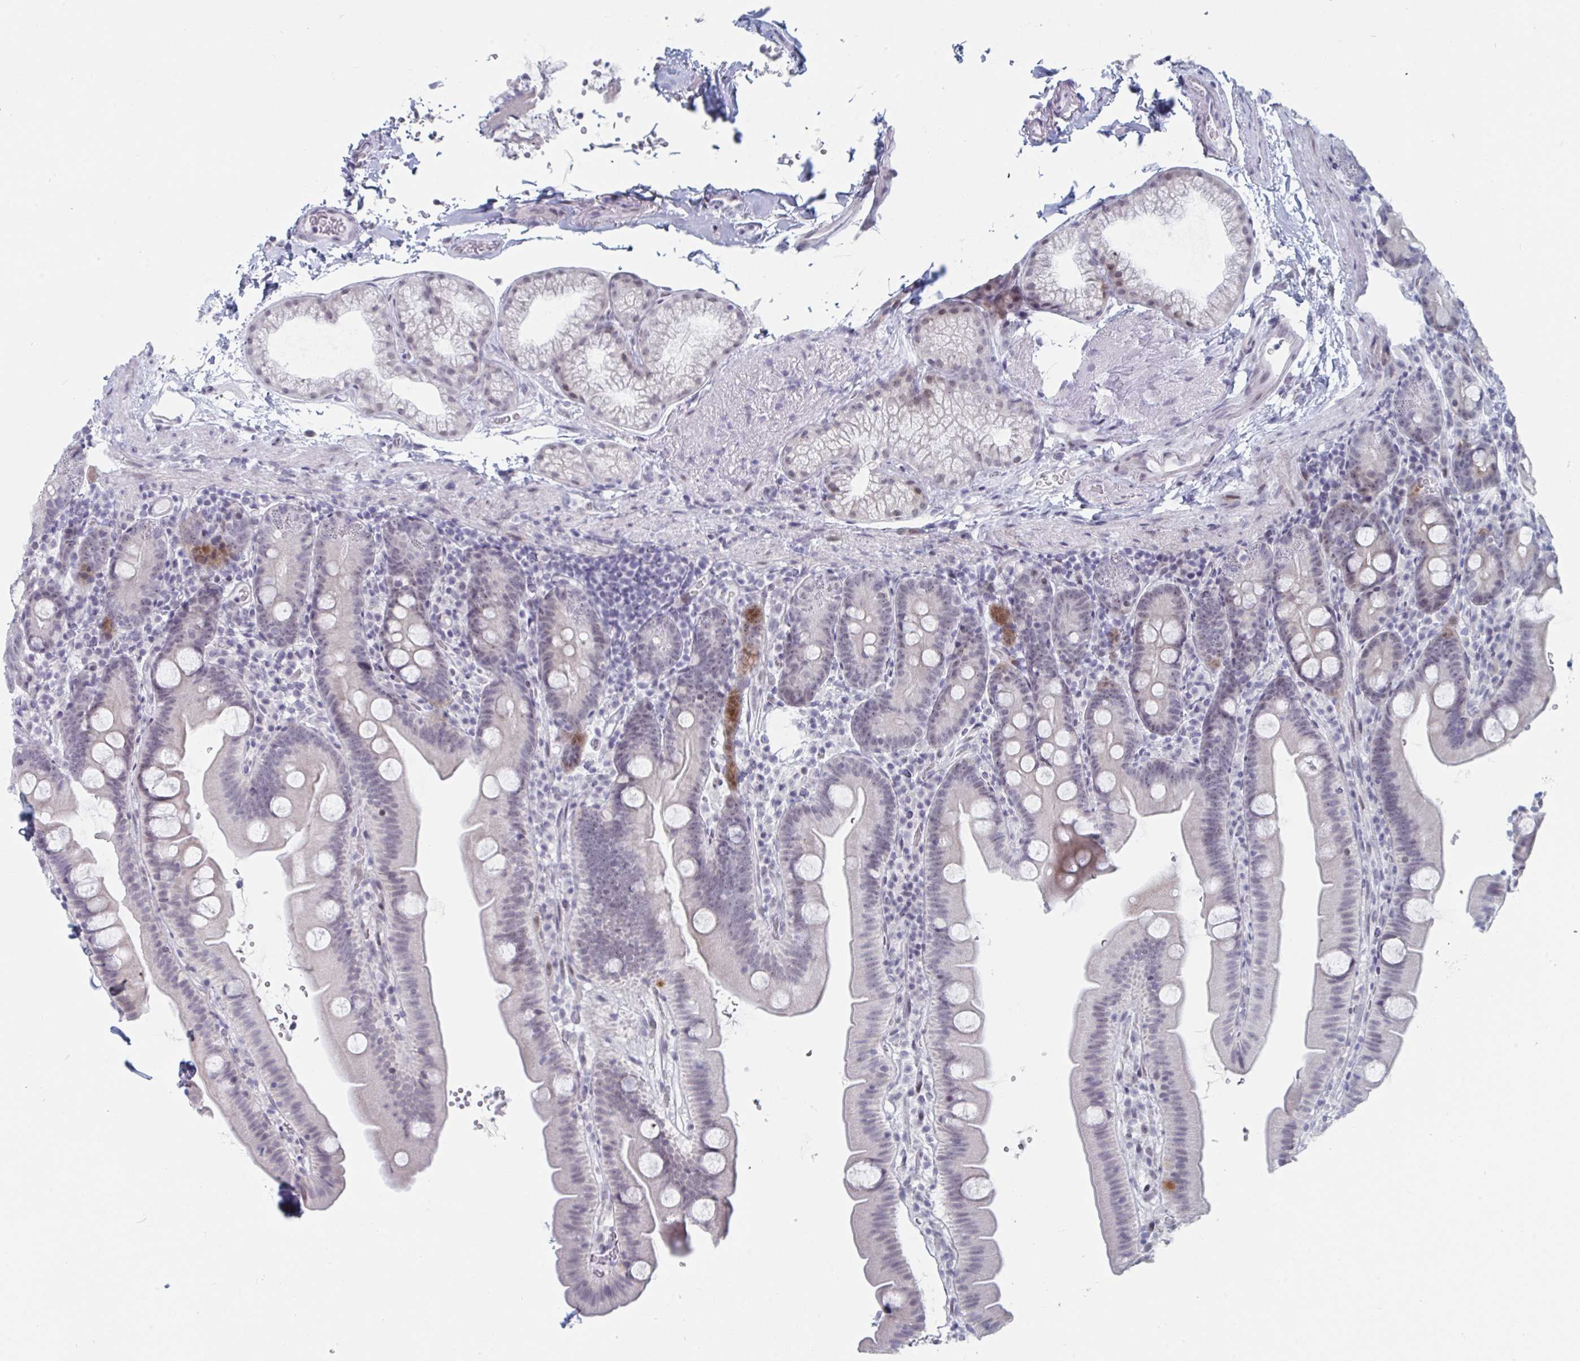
{"staining": {"intensity": "weak", "quantity": "25%-75%", "location": "nuclear"}, "tissue": "small intestine", "cell_type": "Glandular cells", "image_type": "normal", "snomed": [{"axis": "morphology", "description": "Normal tissue, NOS"}, {"axis": "topography", "description": "Small intestine"}], "caption": "A high-resolution micrograph shows IHC staining of benign small intestine, which reveals weak nuclear expression in approximately 25%-75% of glandular cells.", "gene": "NR1H2", "patient": {"sex": "female", "age": 68}}